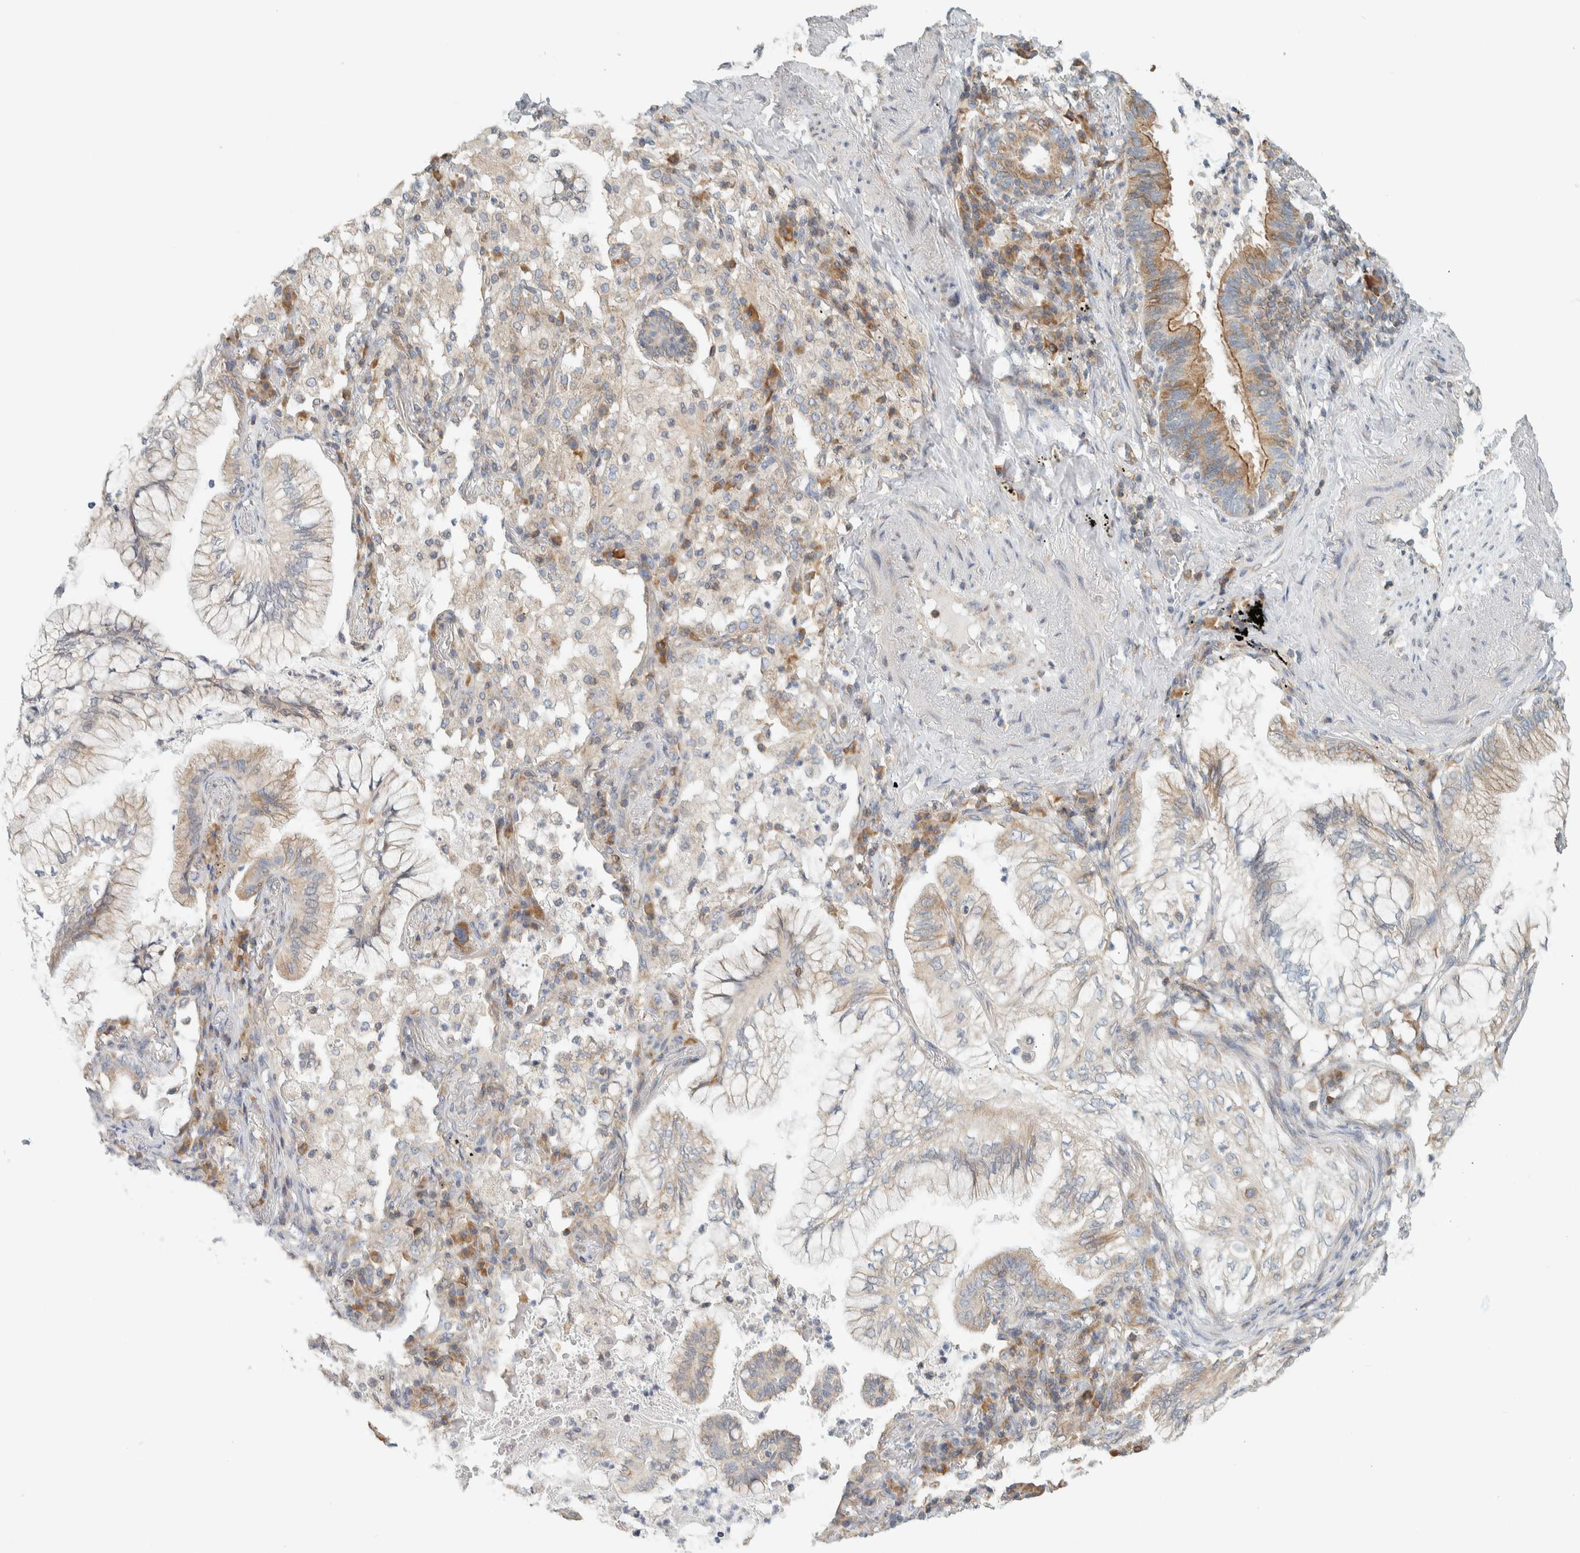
{"staining": {"intensity": "weak", "quantity": "<25%", "location": "cytoplasmic/membranous"}, "tissue": "lung cancer", "cell_type": "Tumor cells", "image_type": "cancer", "snomed": [{"axis": "morphology", "description": "Adenocarcinoma, NOS"}, {"axis": "topography", "description": "Lung"}], "caption": "Immunohistochemical staining of human adenocarcinoma (lung) displays no significant expression in tumor cells. The staining is performed using DAB brown chromogen with nuclei counter-stained in using hematoxylin.", "gene": "CCDC57", "patient": {"sex": "female", "age": 70}}